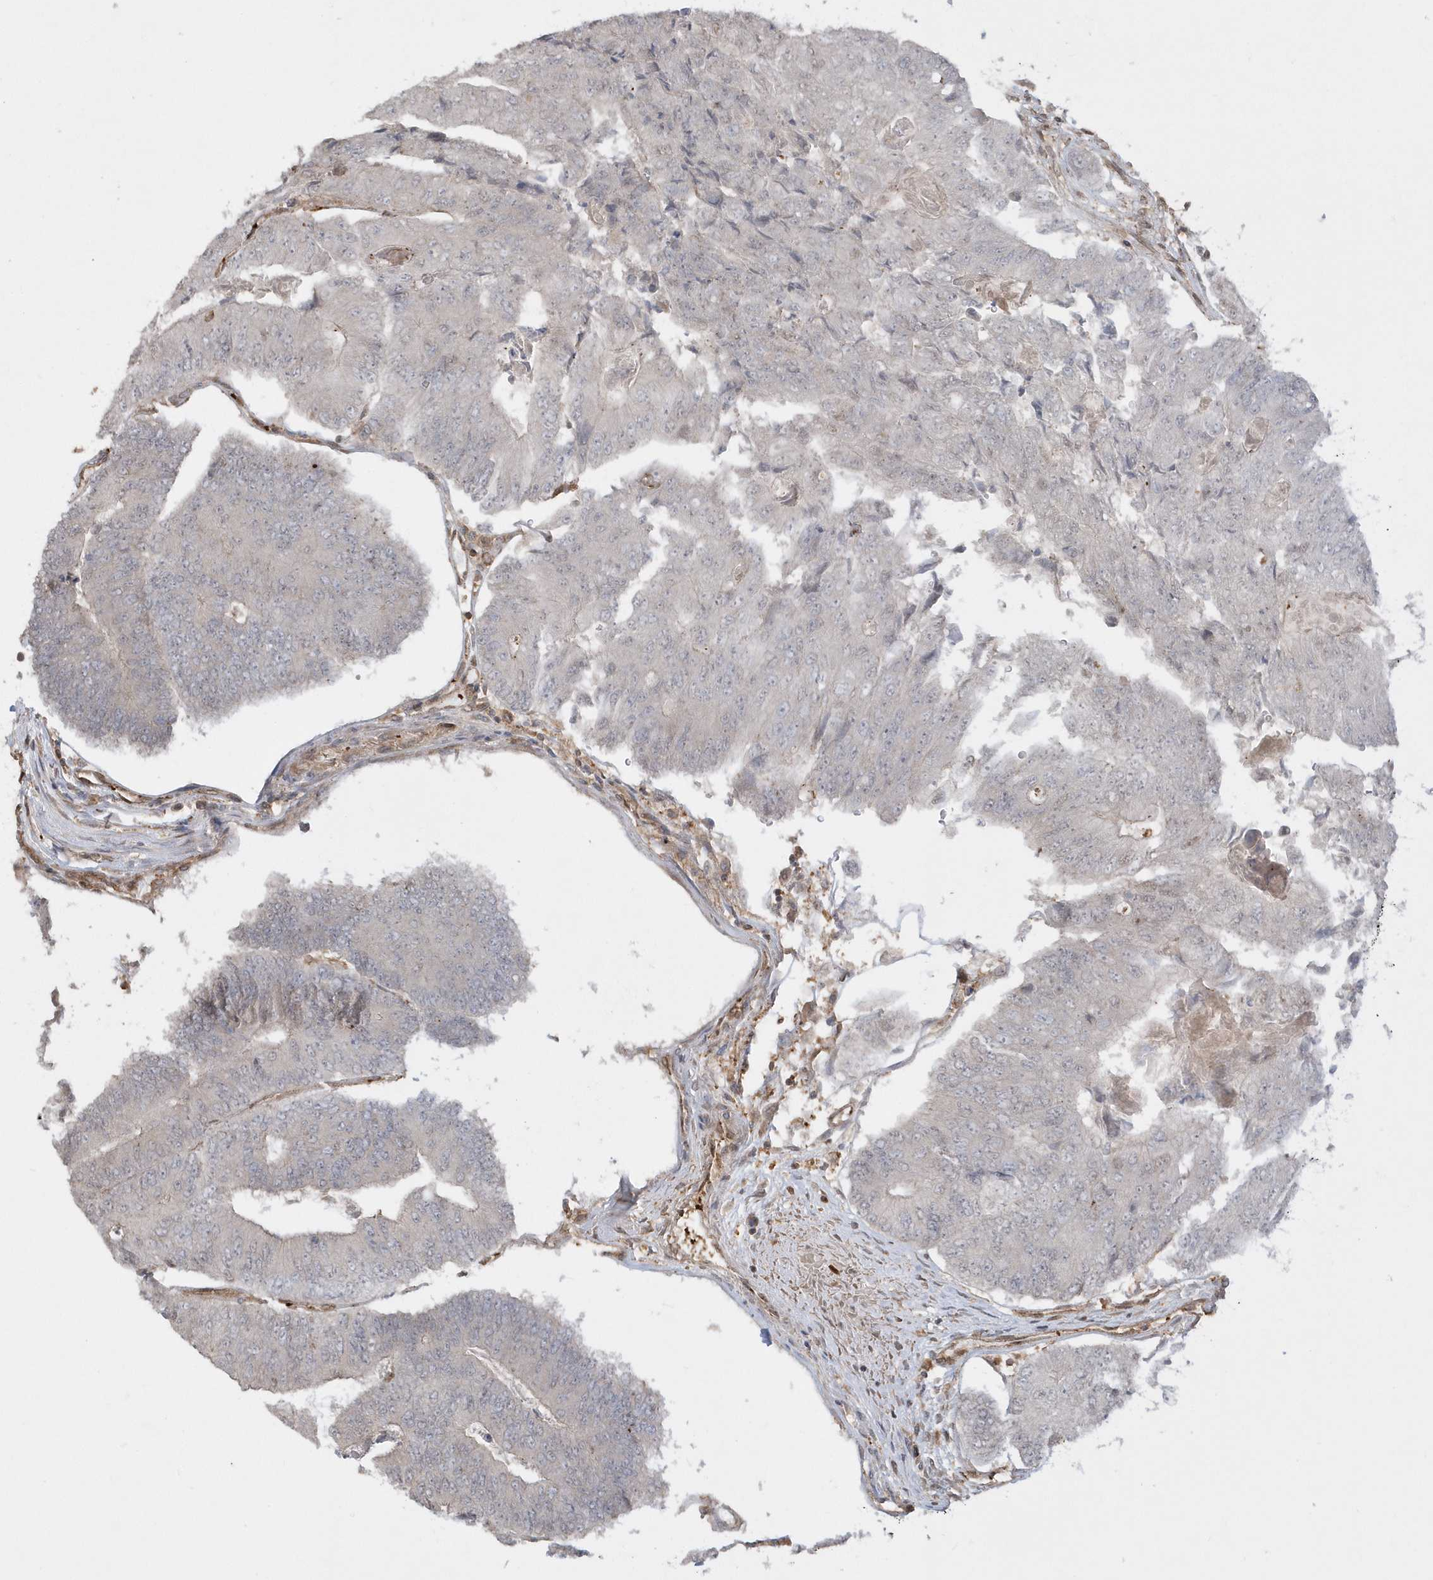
{"staining": {"intensity": "negative", "quantity": "none", "location": "none"}, "tissue": "colorectal cancer", "cell_type": "Tumor cells", "image_type": "cancer", "snomed": [{"axis": "morphology", "description": "Adenocarcinoma, NOS"}, {"axis": "topography", "description": "Colon"}], "caption": "This histopathology image is of colorectal cancer stained with immunohistochemistry (IHC) to label a protein in brown with the nuclei are counter-stained blue. There is no expression in tumor cells.", "gene": "BSN", "patient": {"sex": "female", "age": 67}}